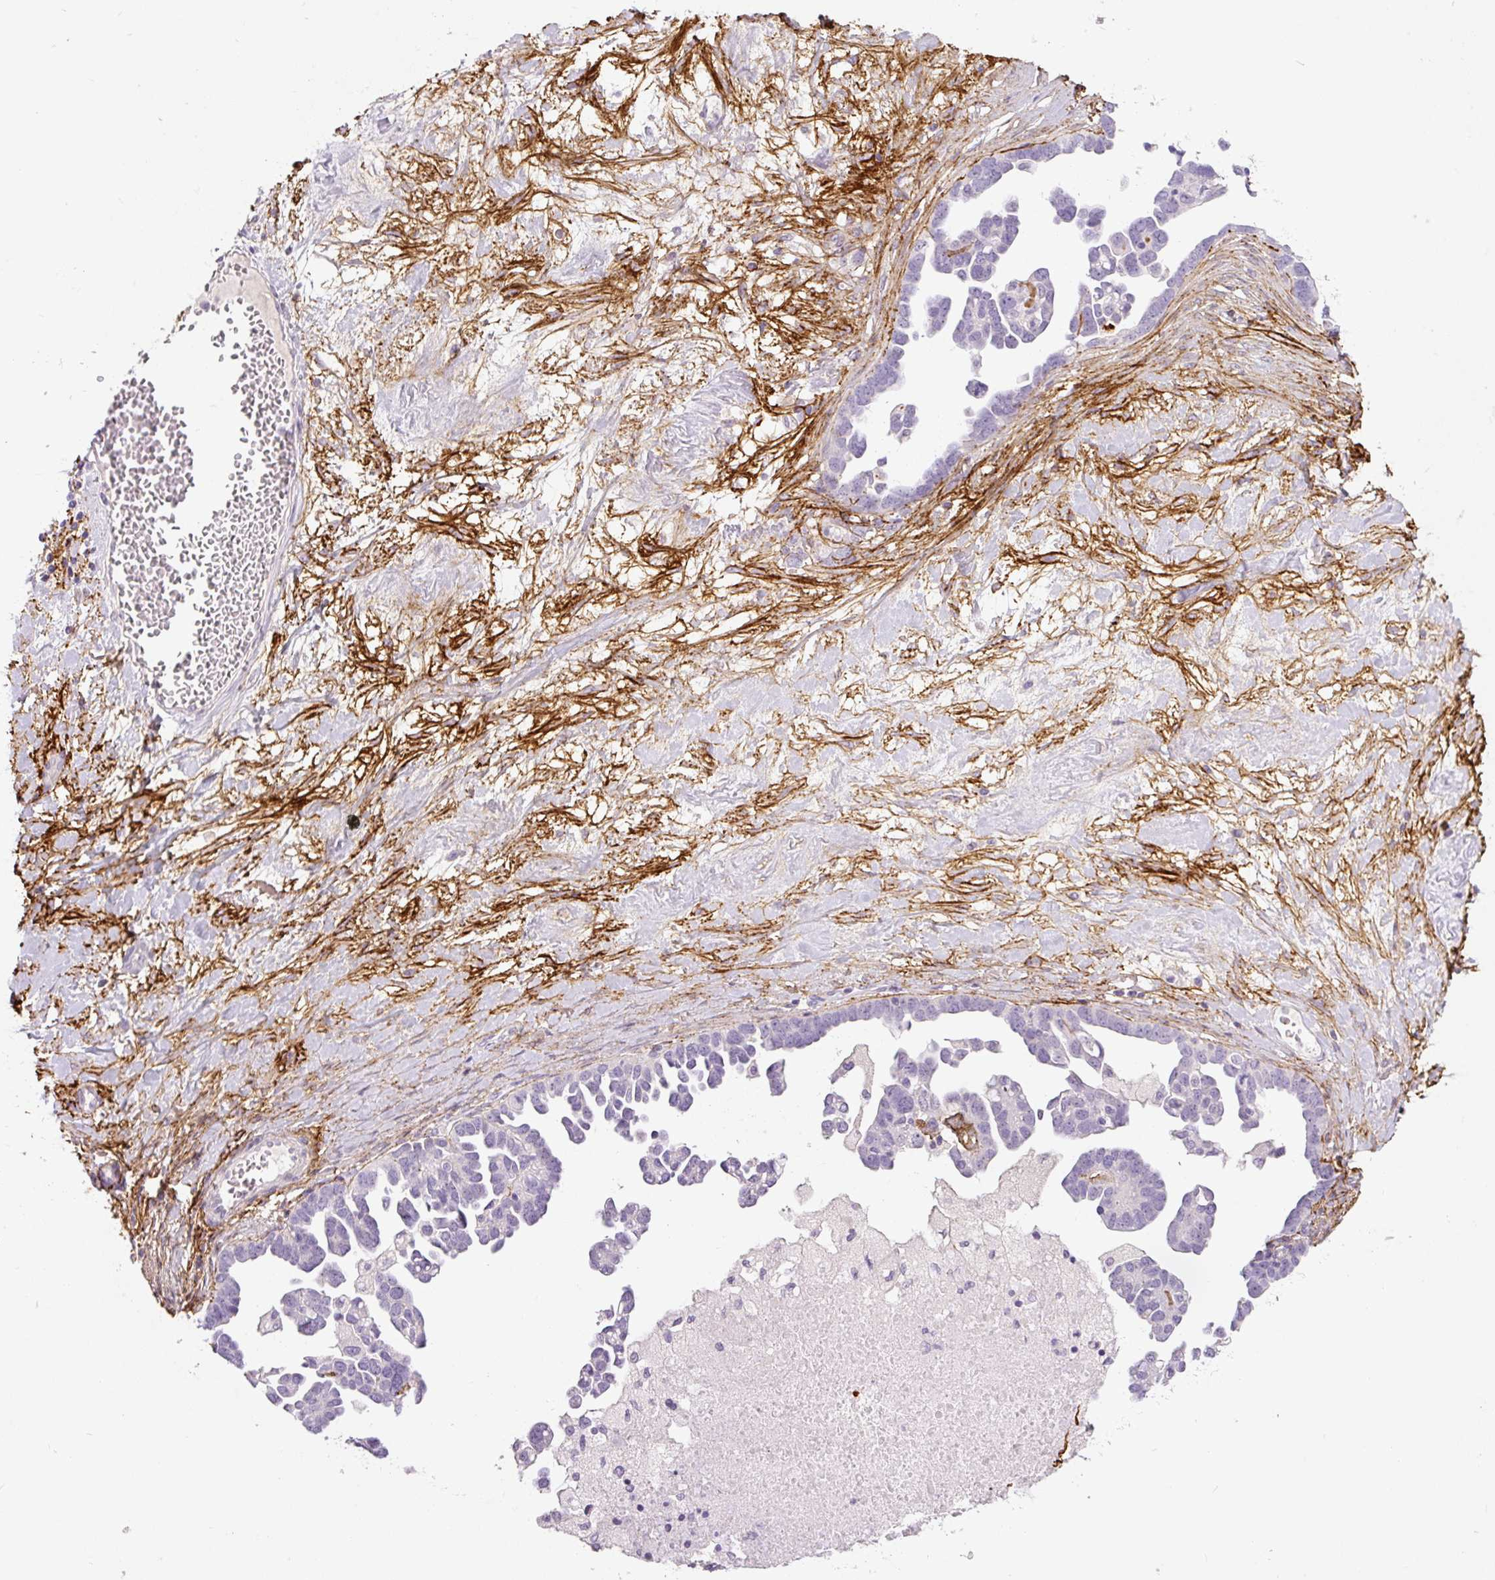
{"staining": {"intensity": "negative", "quantity": "none", "location": "none"}, "tissue": "ovarian cancer", "cell_type": "Tumor cells", "image_type": "cancer", "snomed": [{"axis": "morphology", "description": "Cystadenocarcinoma, serous, NOS"}, {"axis": "topography", "description": "Ovary"}], "caption": "High magnification brightfield microscopy of serous cystadenocarcinoma (ovarian) stained with DAB (brown) and counterstained with hematoxylin (blue): tumor cells show no significant positivity. Brightfield microscopy of immunohistochemistry (IHC) stained with DAB (3,3'-diaminobenzidine) (brown) and hematoxylin (blue), captured at high magnification.", "gene": "FBN1", "patient": {"sex": "female", "age": 54}}